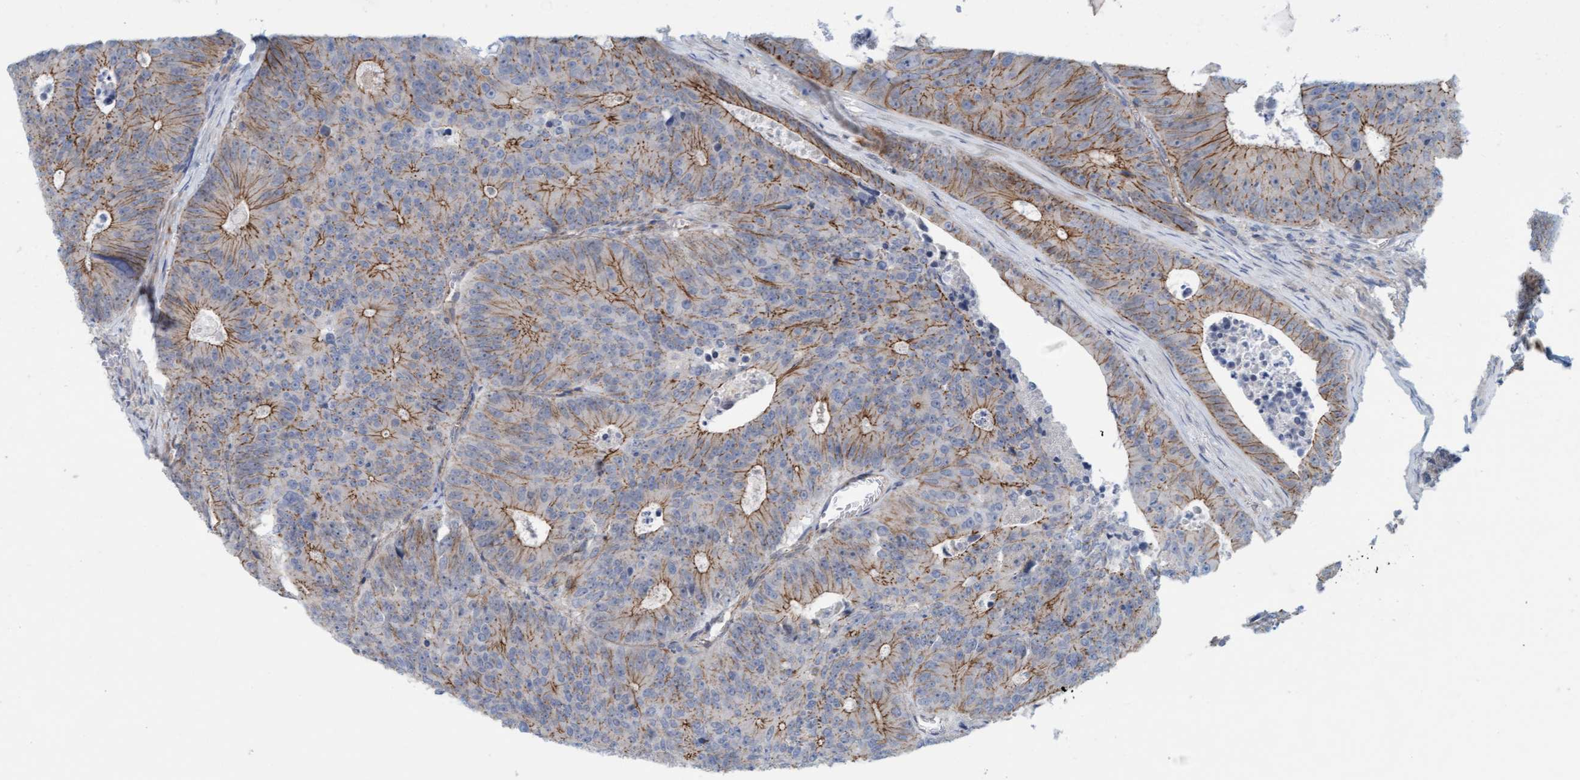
{"staining": {"intensity": "moderate", "quantity": "25%-75%", "location": "cytoplasmic/membranous"}, "tissue": "colorectal cancer", "cell_type": "Tumor cells", "image_type": "cancer", "snomed": [{"axis": "morphology", "description": "Adenocarcinoma, NOS"}, {"axis": "topography", "description": "Colon"}], "caption": "Immunohistochemistry (IHC) photomicrograph of colorectal cancer (adenocarcinoma) stained for a protein (brown), which exhibits medium levels of moderate cytoplasmic/membranous staining in about 25%-75% of tumor cells.", "gene": "KRBA2", "patient": {"sex": "male", "age": 87}}